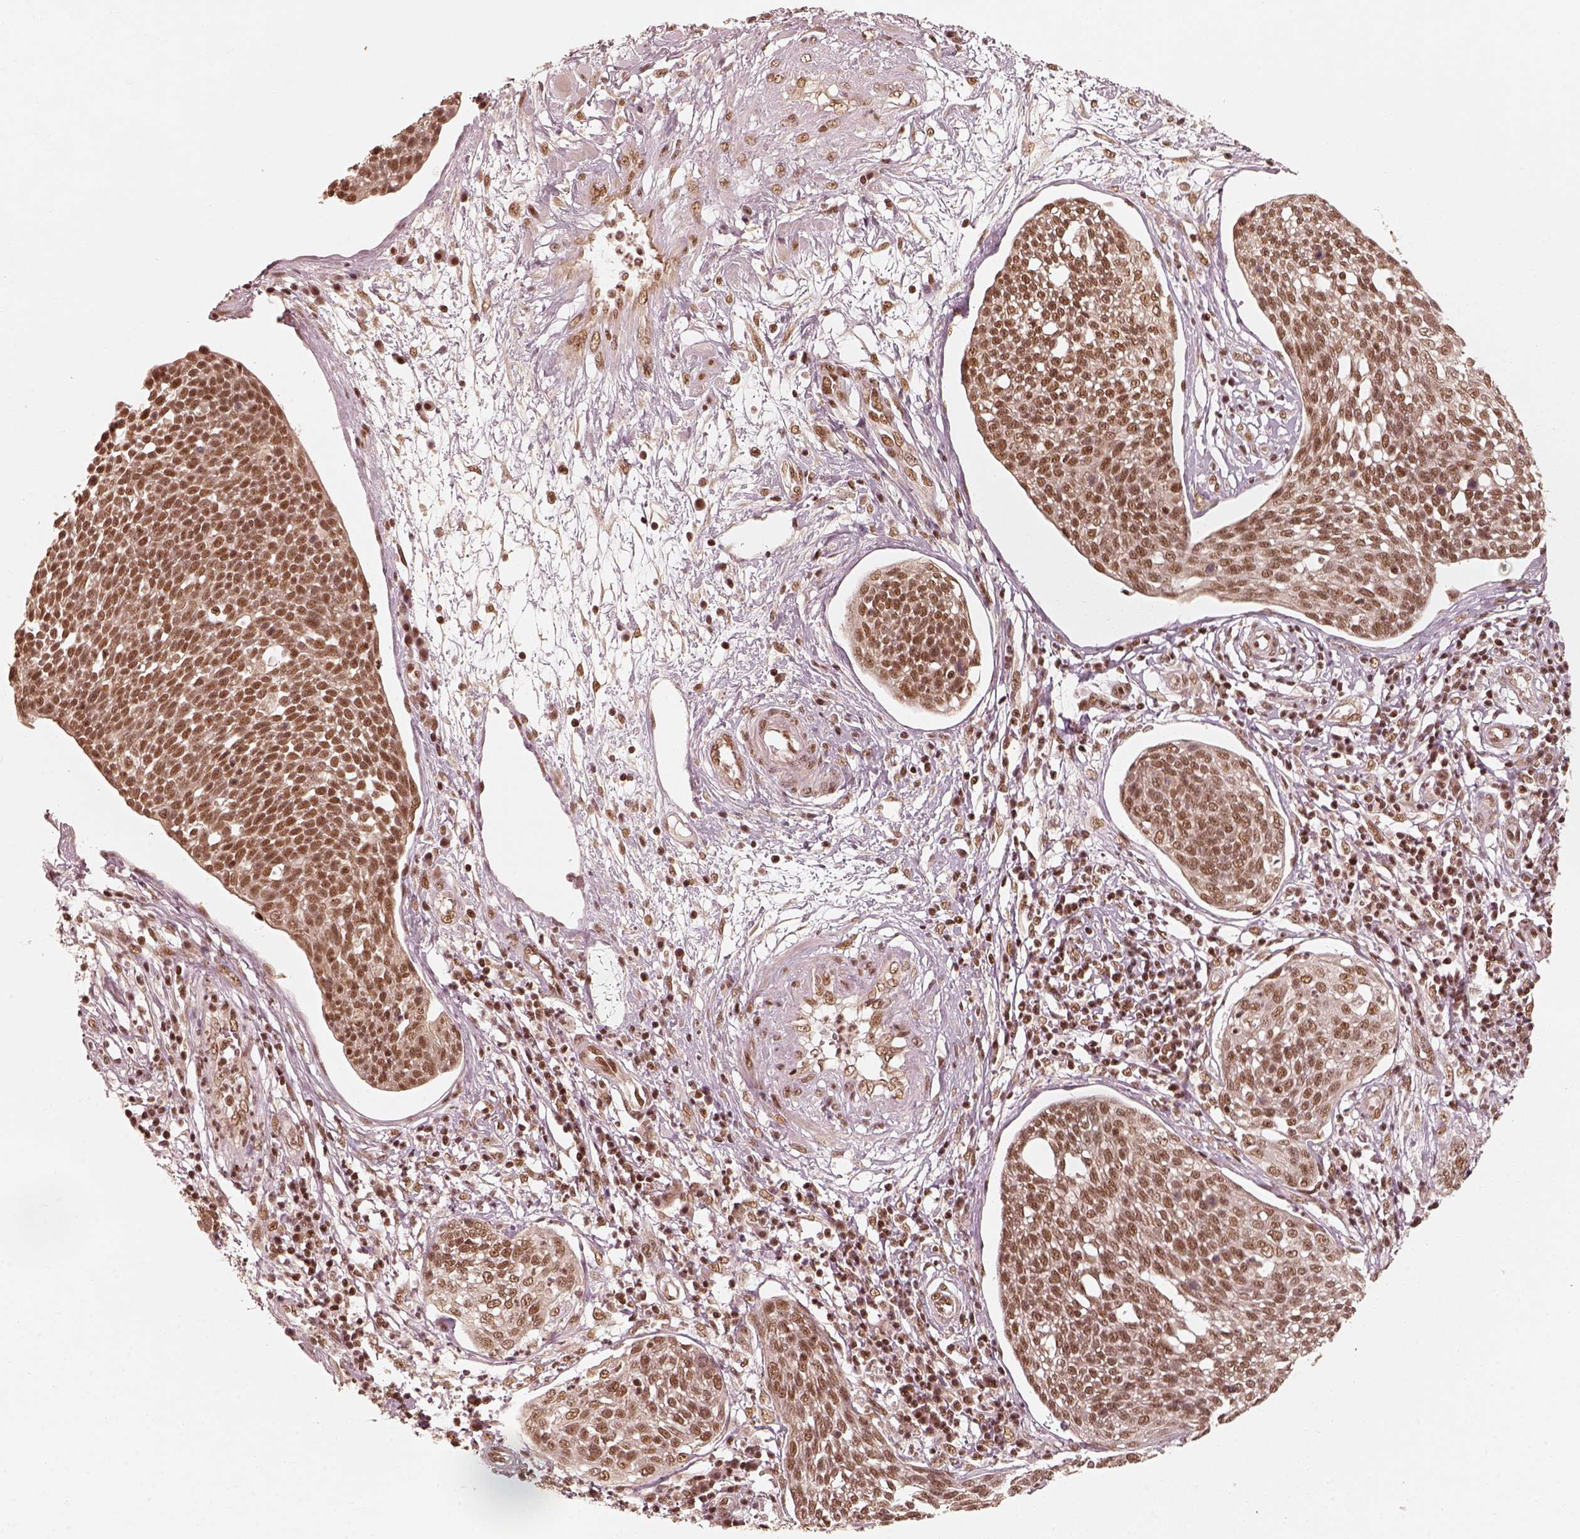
{"staining": {"intensity": "moderate", "quantity": ">75%", "location": "nuclear"}, "tissue": "cervical cancer", "cell_type": "Tumor cells", "image_type": "cancer", "snomed": [{"axis": "morphology", "description": "Squamous cell carcinoma, NOS"}, {"axis": "topography", "description": "Cervix"}], "caption": "Moderate nuclear positivity for a protein is seen in approximately >75% of tumor cells of squamous cell carcinoma (cervical) using IHC.", "gene": "GMEB2", "patient": {"sex": "female", "age": 34}}